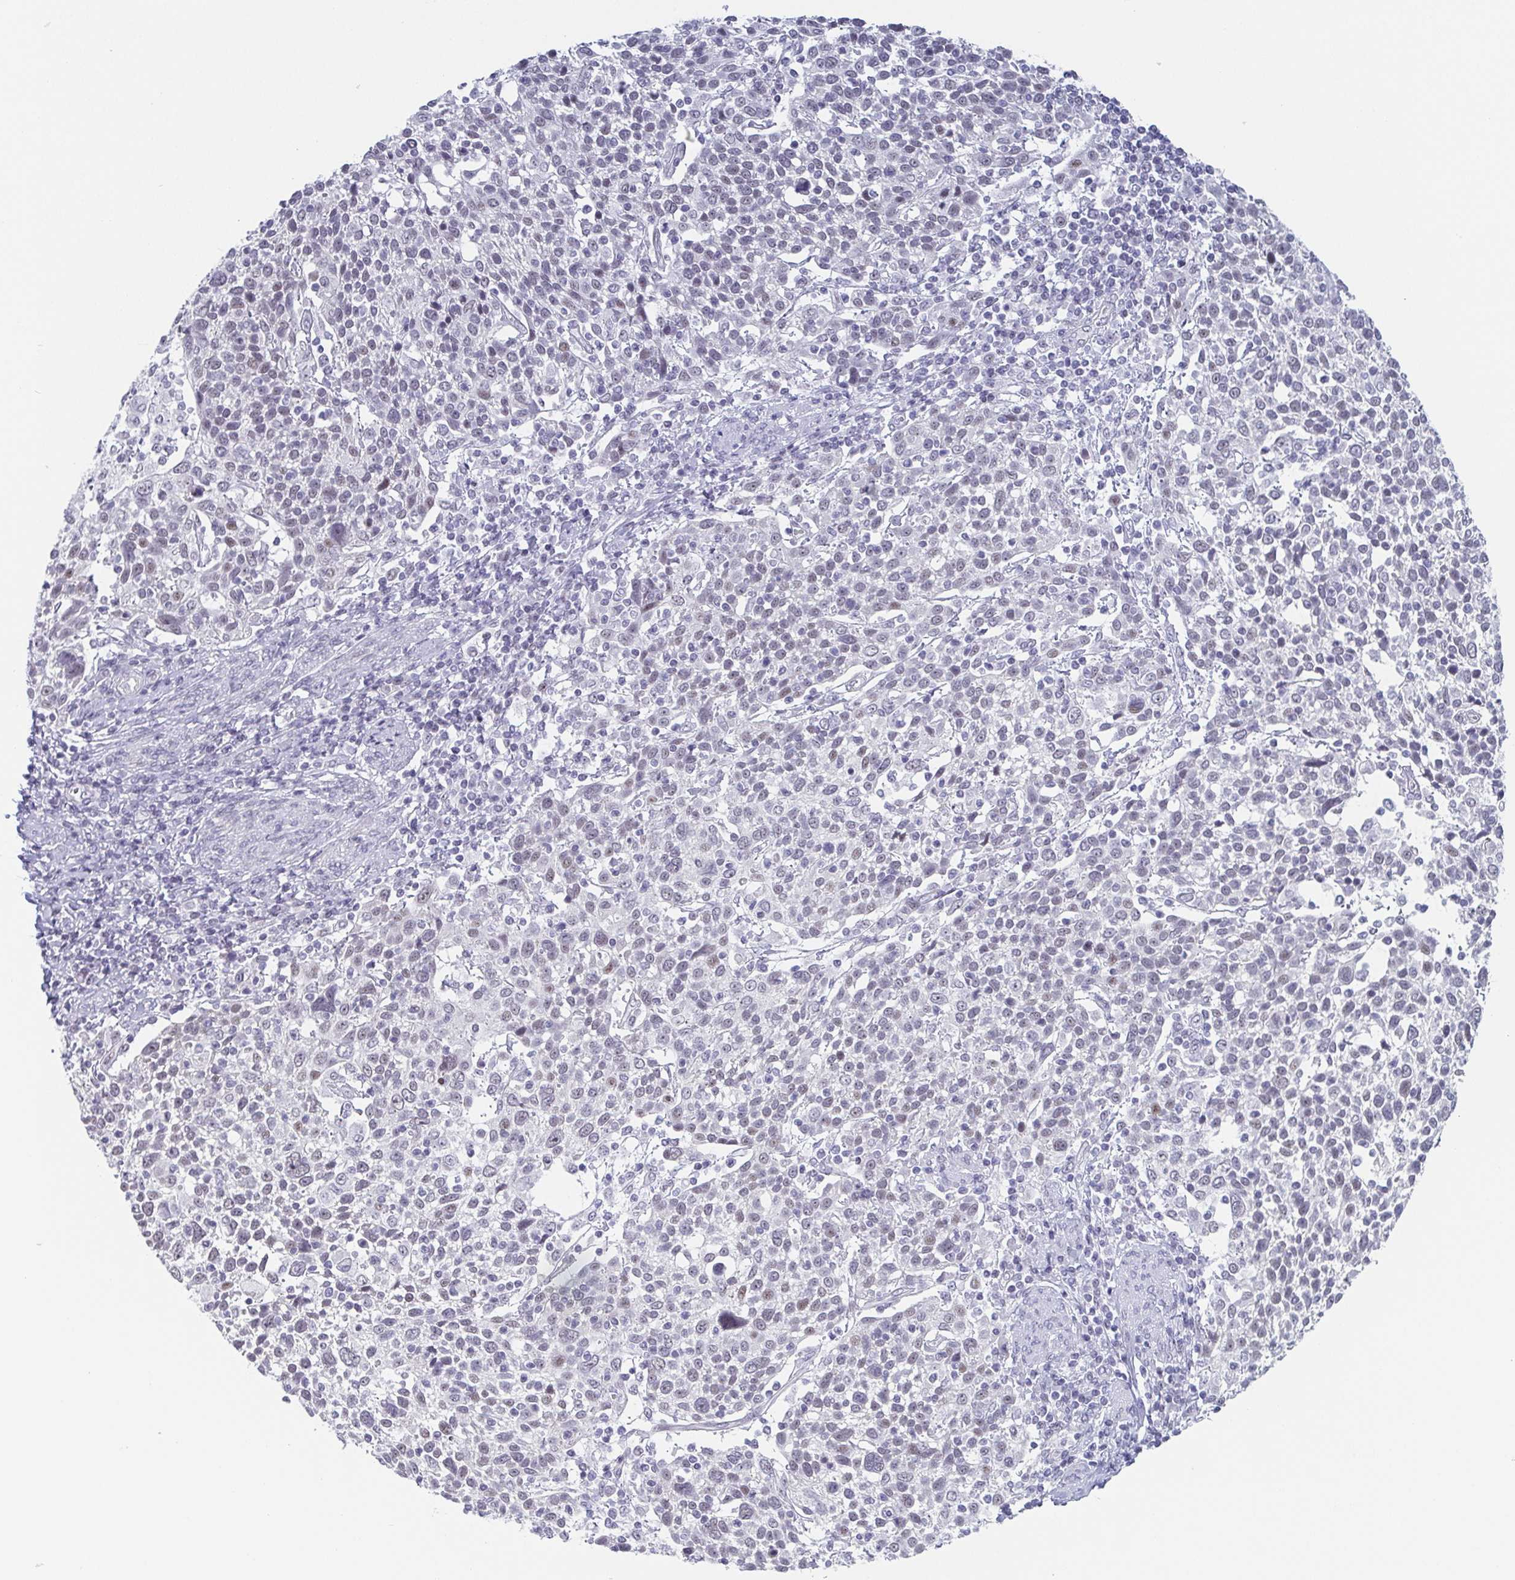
{"staining": {"intensity": "negative", "quantity": "none", "location": "none"}, "tissue": "cervical cancer", "cell_type": "Tumor cells", "image_type": "cancer", "snomed": [{"axis": "morphology", "description": "Squamous cell carcinoma, NOS"}, {"axis": "topography", "description": "Cervix"}], "caption": "Immunohistochemistry (IHC) image of neoplastic tissue: human cervical squamous cell carcinoma stained with DAB reveals no significant protein staining in tumor cells.", "gene": "EXOSC7", "patient": {"sex": "female", "age": 61}}